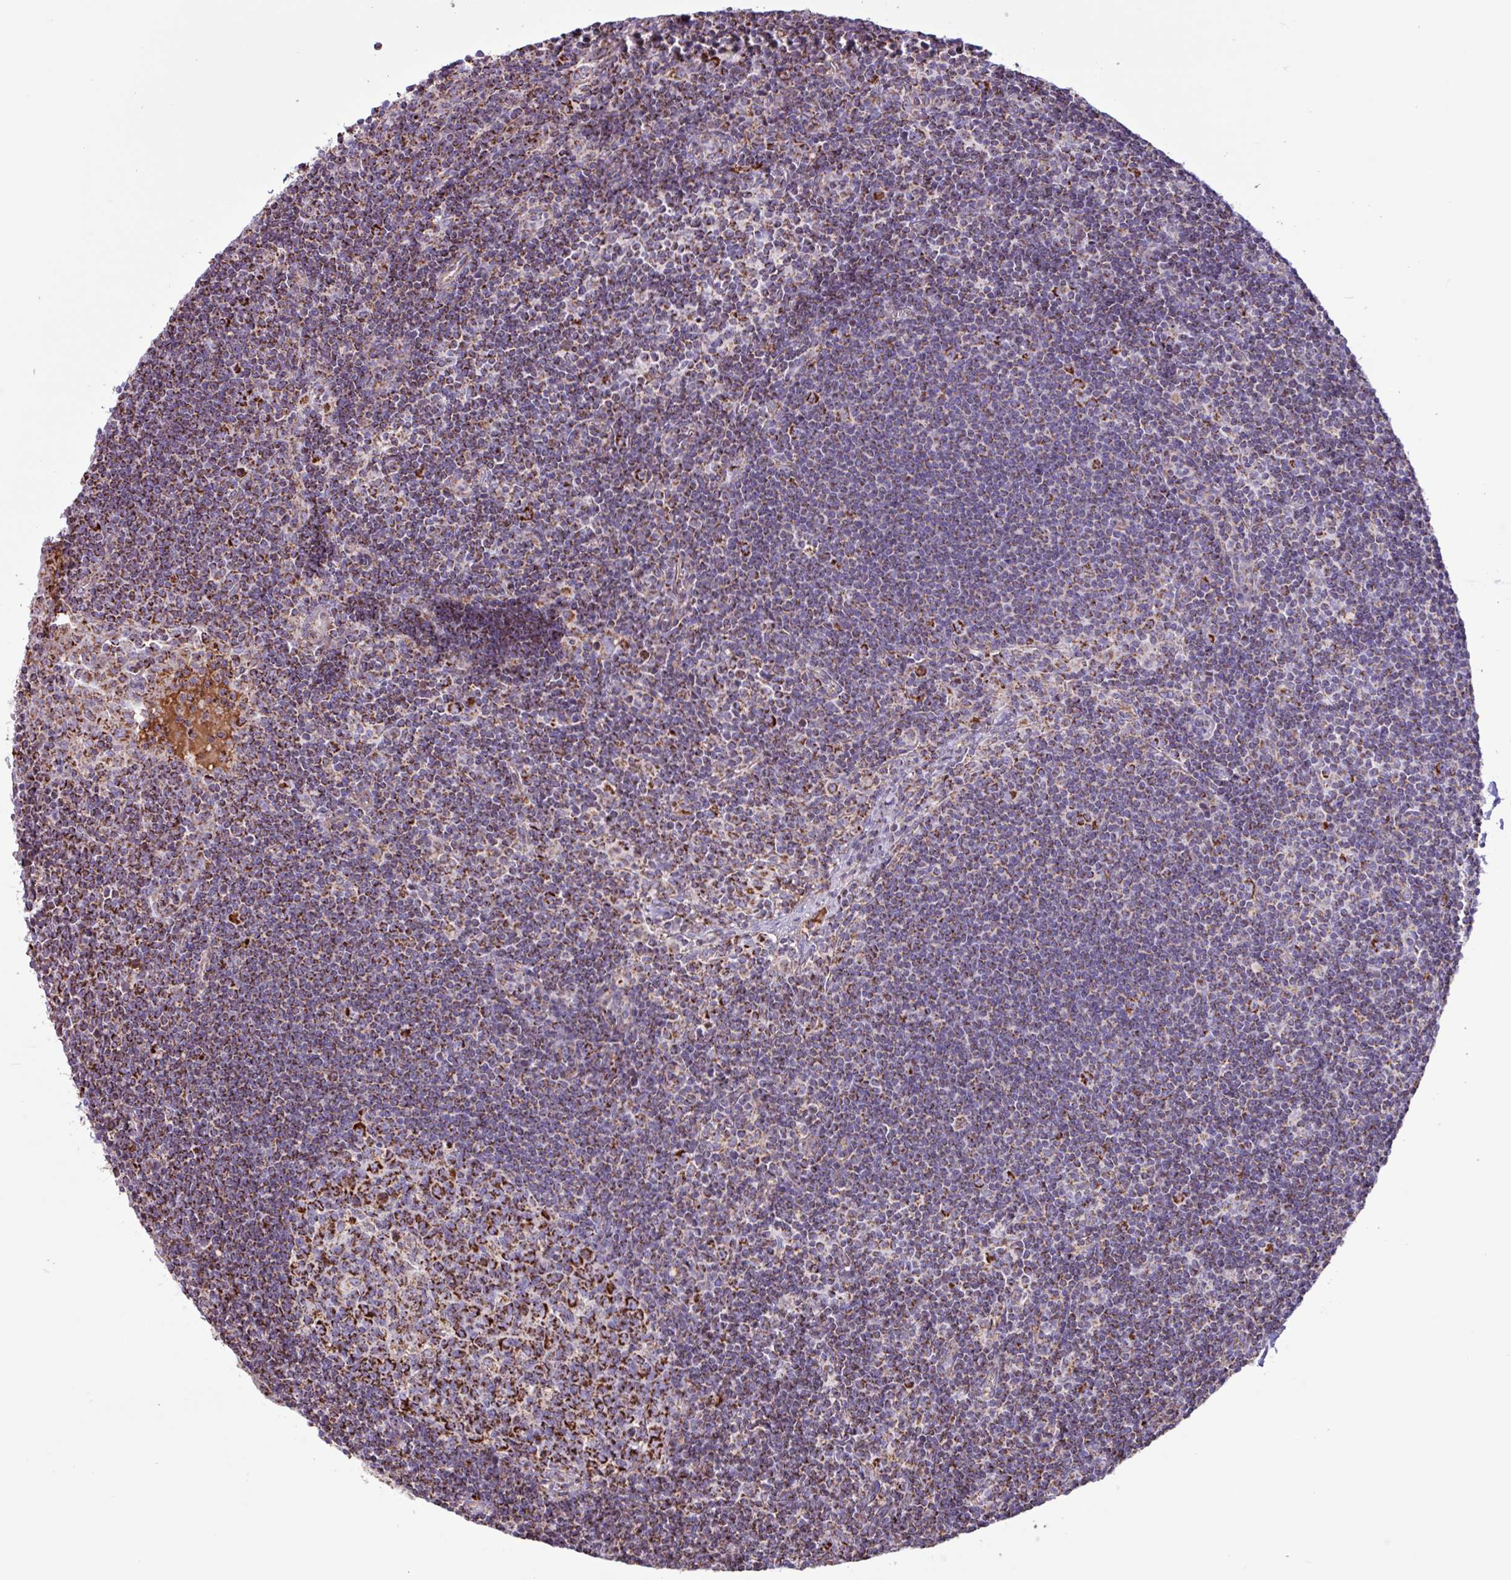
{"staining": {"intensity": "moderate", "quantity": "25%-75%", "location": "cytoplasmic/membranous"}, "tissue": "lymph node", "cell_type": "Germinal center cells", "image_type": "normal", "snomed": [{"axis": "morphology", "description": "Normal tissue, NOS"}, {"axis": "topography", "description": "Lymph node"}], "caption": "Immunohistochemistry photomicrograph of normal human lymph node stained for a protein (brown), which demonstrates medium levels of moderate cytoplasmic/membranous positivity in approximately 25%-75% of germinal center cells.", "gene": "RTL3", "patient": {"sex": "female", "age": 29}}